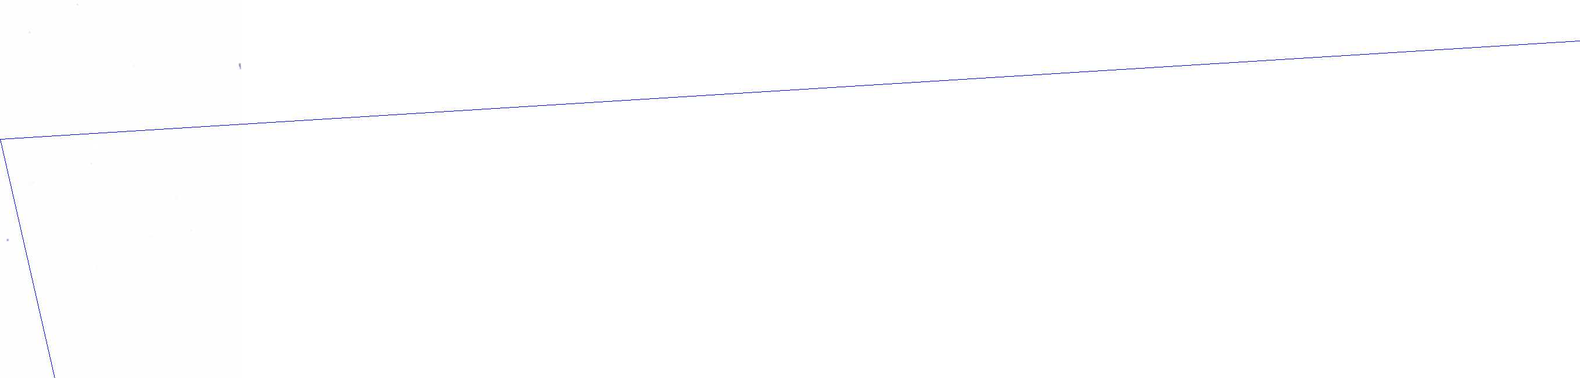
{"staining": {"intensity": "negative", "quantity": "none", "location": "none"}, "tissue": "oral mucosa", "cell_type": "Squamous epithelial cells", "image_type": "normal", "snomed": [{"axis": "morphology", "description": "Normal tissue, NOS"}, {"axis": "topography", "description": "Oral tissue"}], "caption": "Immunohistochemistry of unremarkable human oral mucosa displays no staining in squamous epithelial cells.", "gene": "SST", "patient": {"sex": "male", "age": 14}}